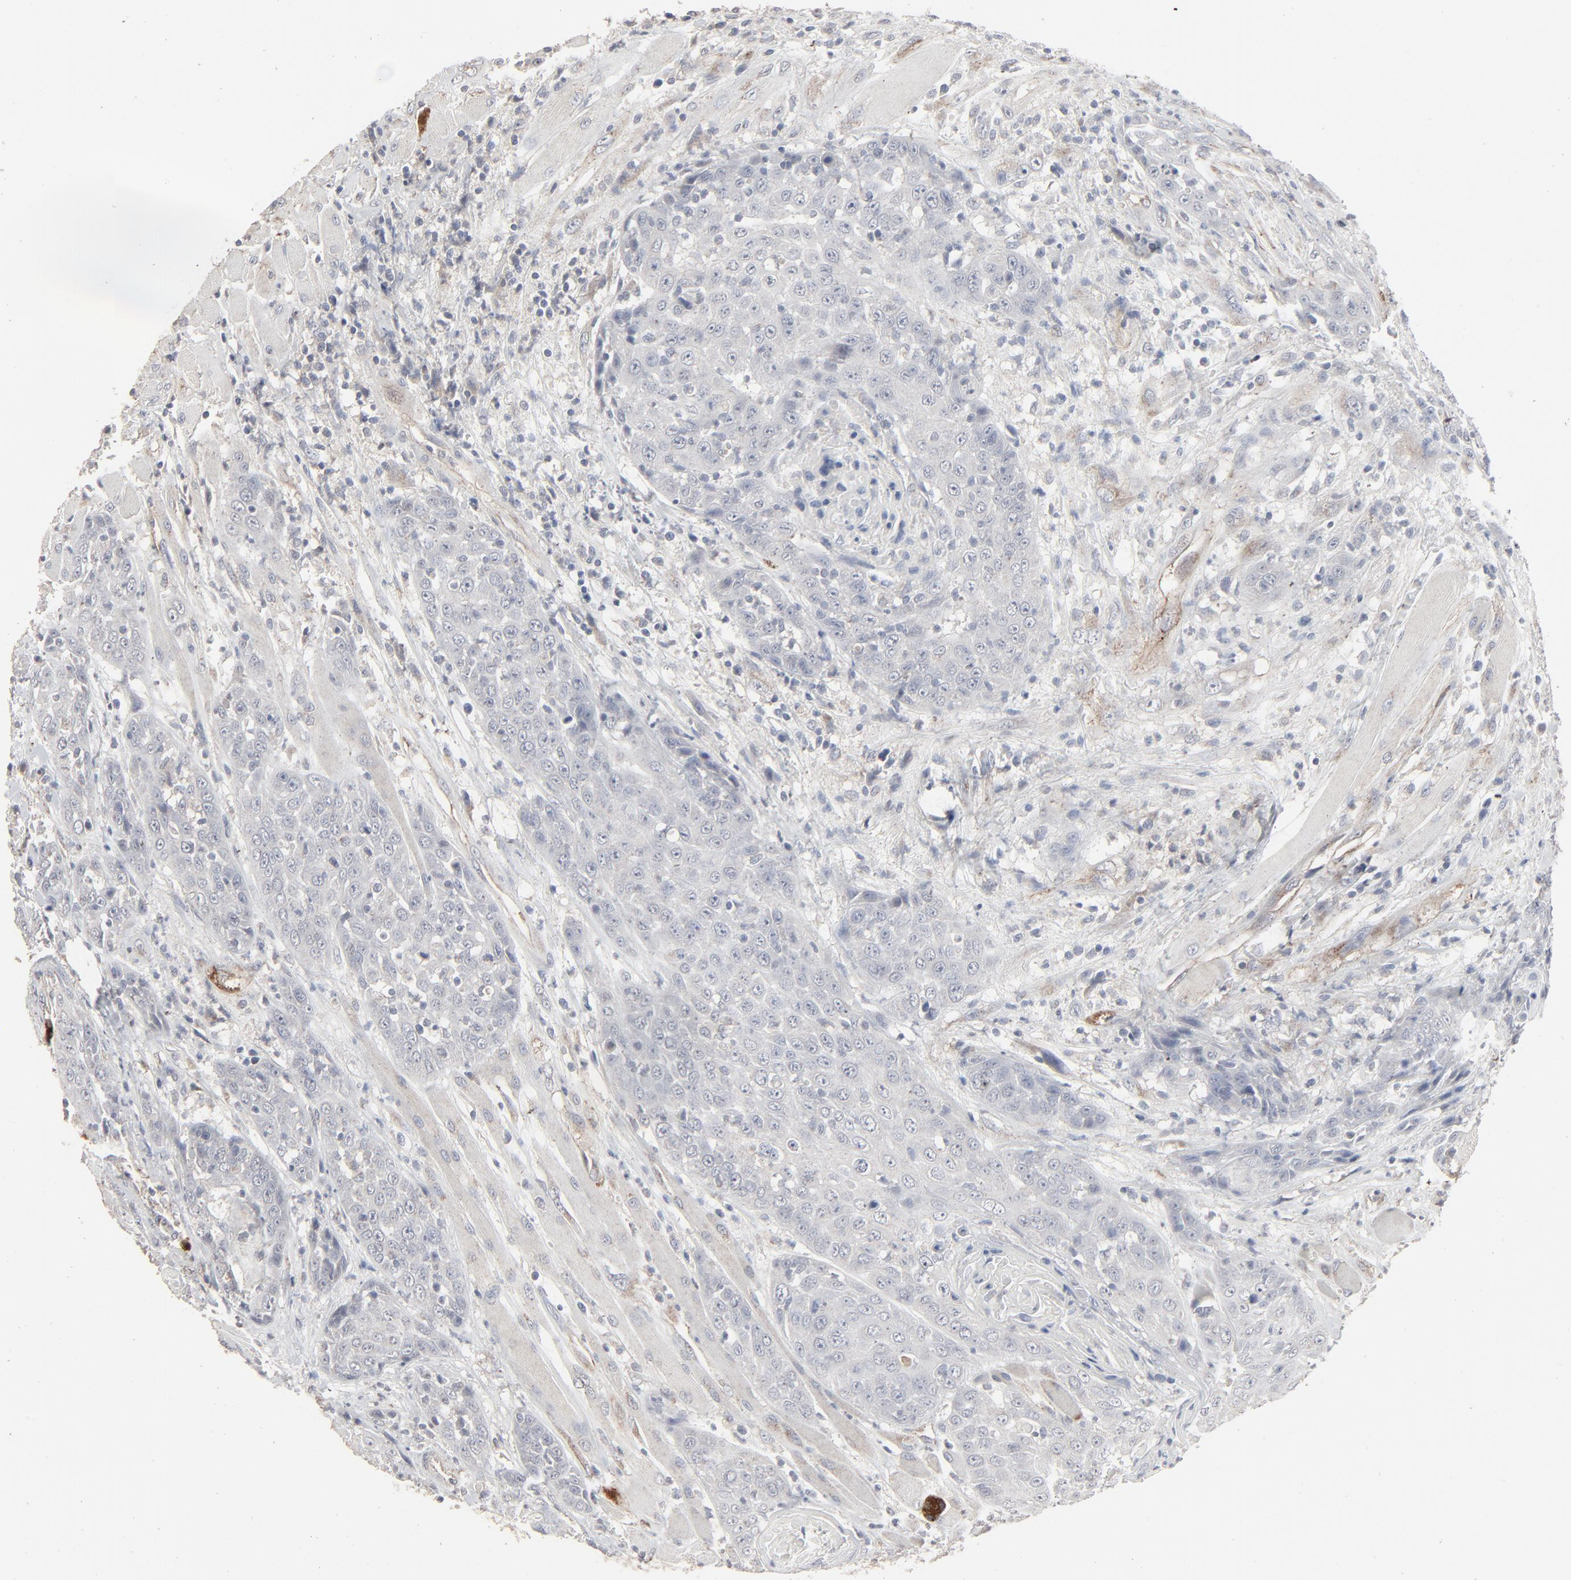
{"staining": {"intensity": "negative", "quantity": "none", "location": "none"}, "tissue": "head and neck cancer", "cell_type": "Tumor cells", "image_type": "cancer", "snomed": [{"axis": "morphology", "description": "Squamous cell carcinoma, NOS"}, {"axis": "topography", "description": "Head-Neck"}], "caption": "Image shows no significant protein staining in tumor cells of head and neck cancer.", "gene": "JAM3", "patient": {"sex": "female", "age": 84}}